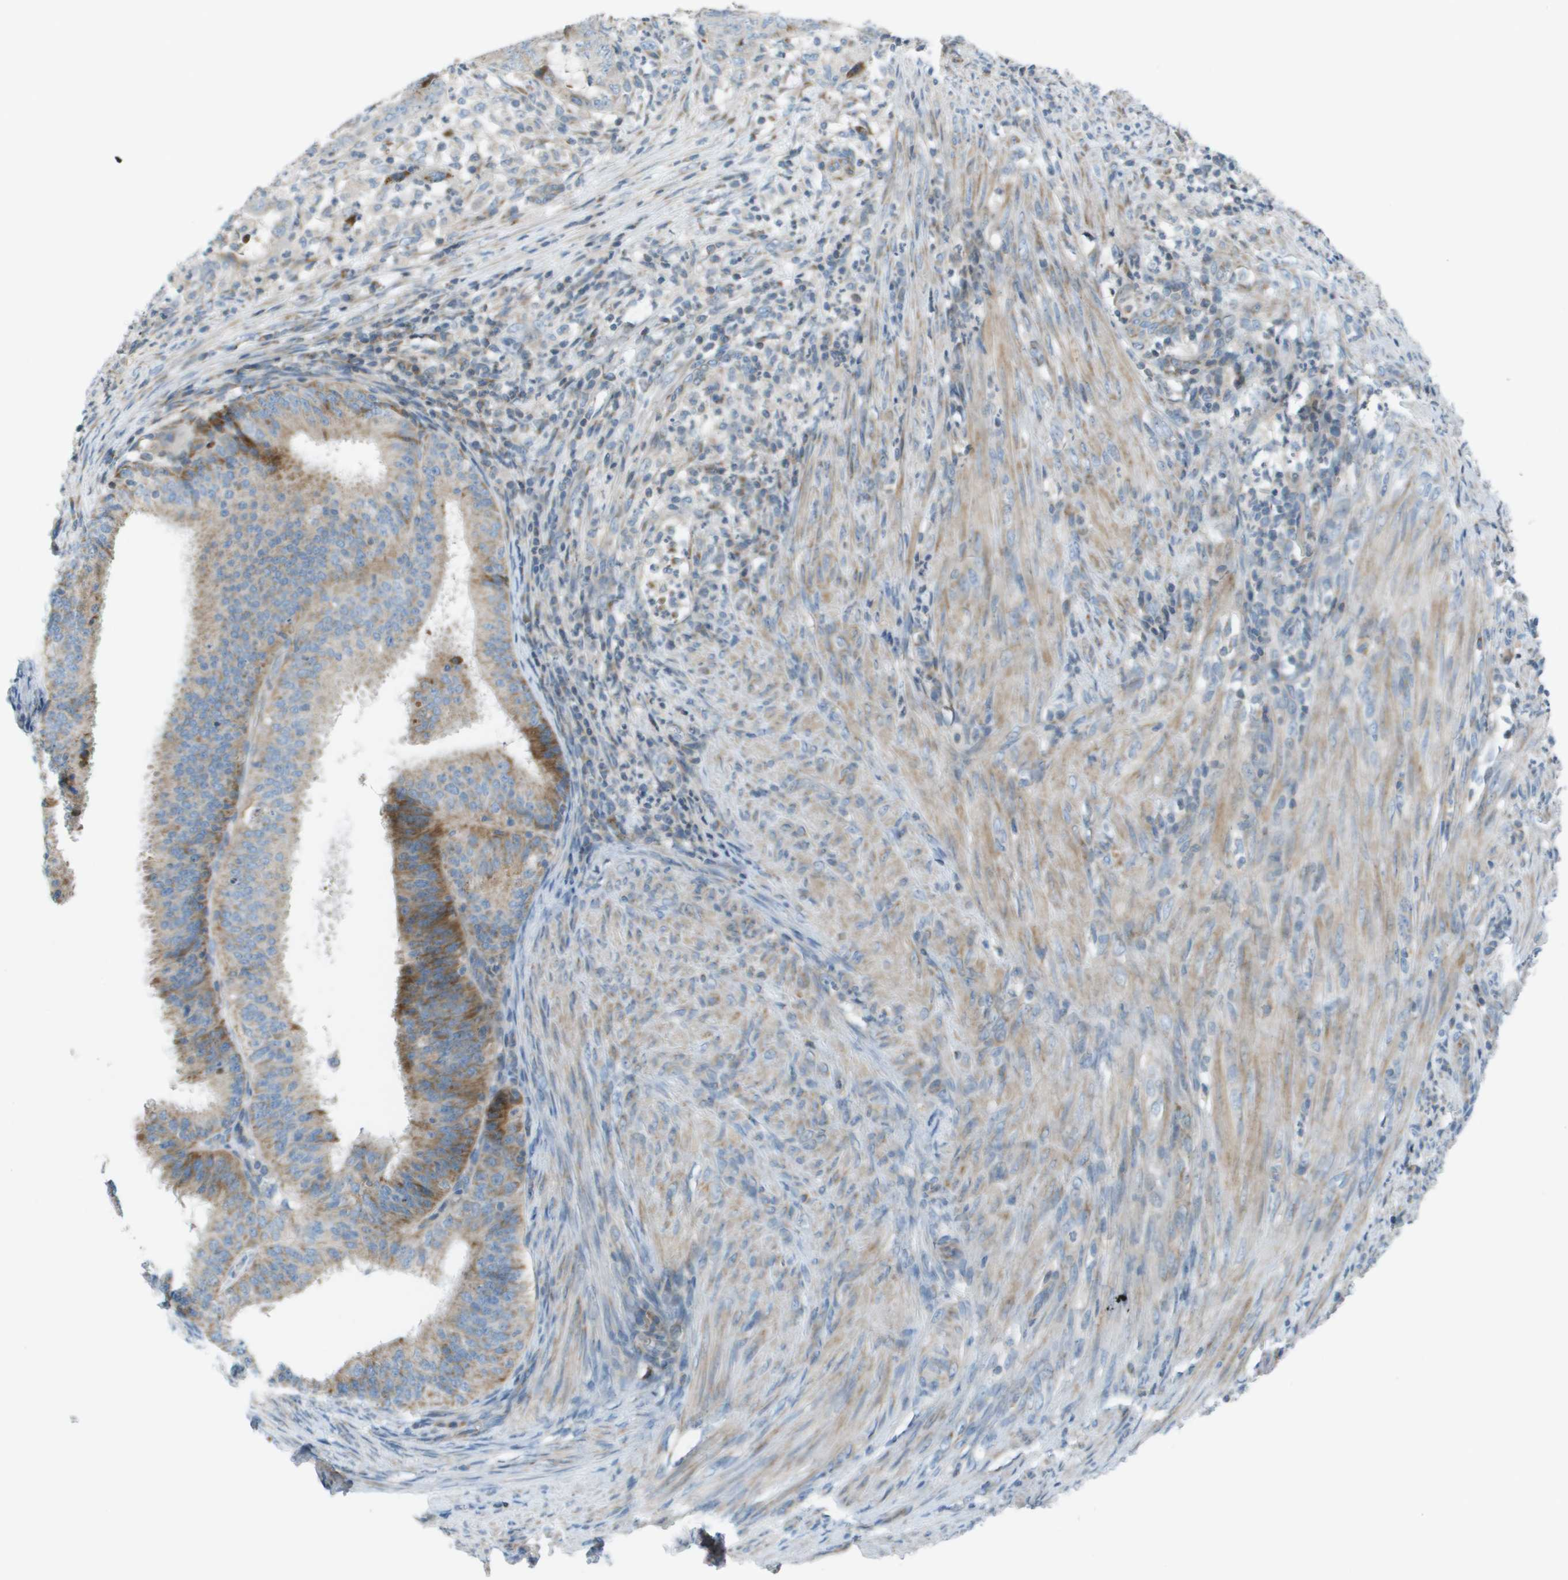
{"staining": {"intensity": "weak", "quantity": ">75%", "location": "cytoplasmic/membranous"}, "tissue": "endometrial cancer", "cell_type": "Tumor cells", "image_type": "cancer", "snomed": [{"axis": "morphology", "description": "Adenocarcinoma, NOS"}, {"axis": "topography", "description": "Endometrium"}], "caption": "Tumor cells reveal weak cytoplasmic/membranous positivity in about >75% of cells in endometrial adenocarcinoma.", "gene": "GALNT6", "patient": {"sex": "female", "age": 70}}